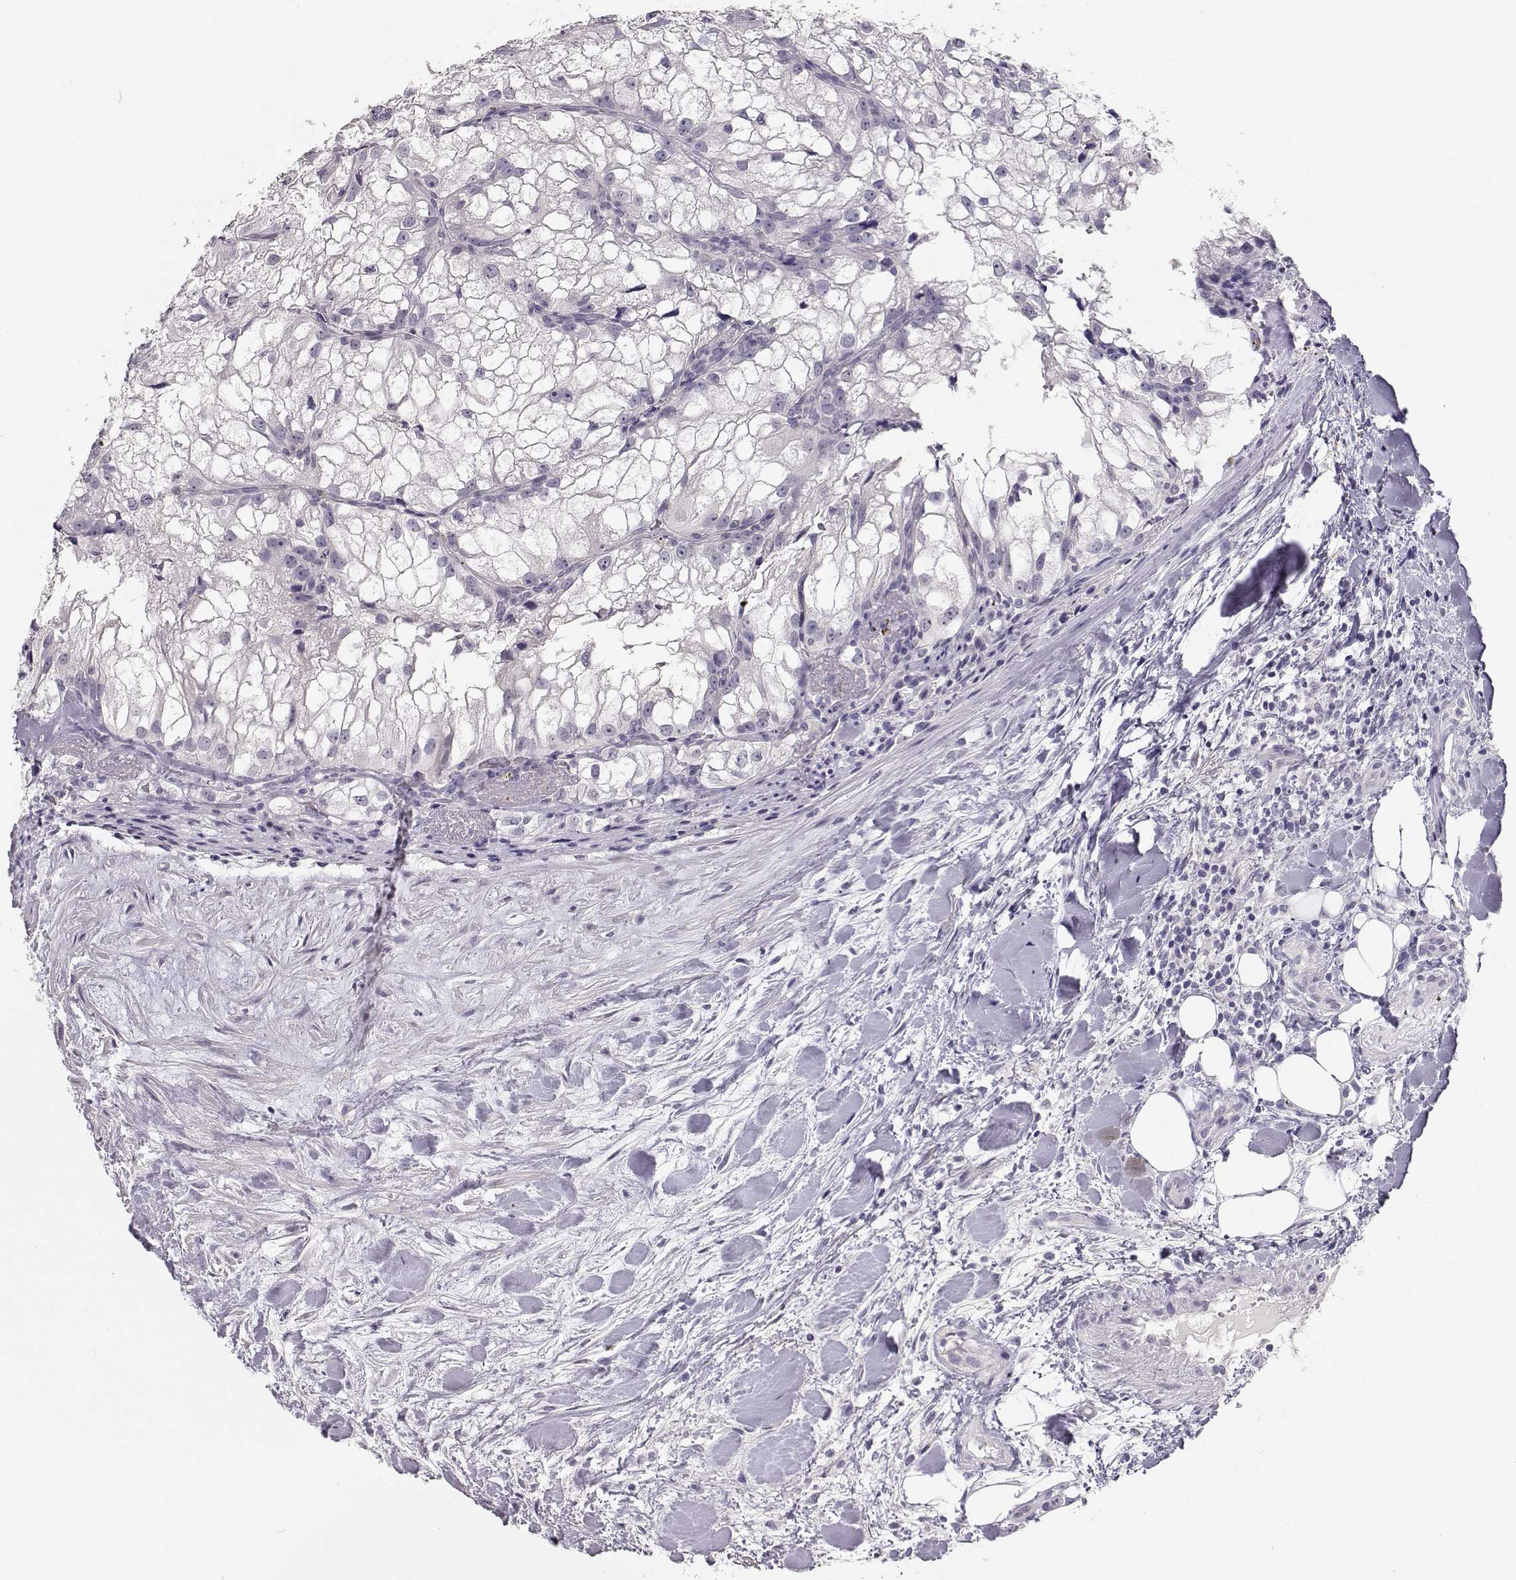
{"staining": {"intensity": "negative", "quantity": "none", "location": "none"}, "tissue": "renal cancer", "cell_type": "Tumor cells", "image_type": "cancer", "snomed": [{"axis": "morphology", "description": "Adenocarcinoma, NOS"}, {"axis": "topography", "description": "Kidney"}], "caption": "Renal adenocarcinoma stained for a protein using immunohistochemistry (IHC) shows no positivity tumor cells.", "gene": "MAGEC1", "patient": {"sex": "male", "age": 59}}